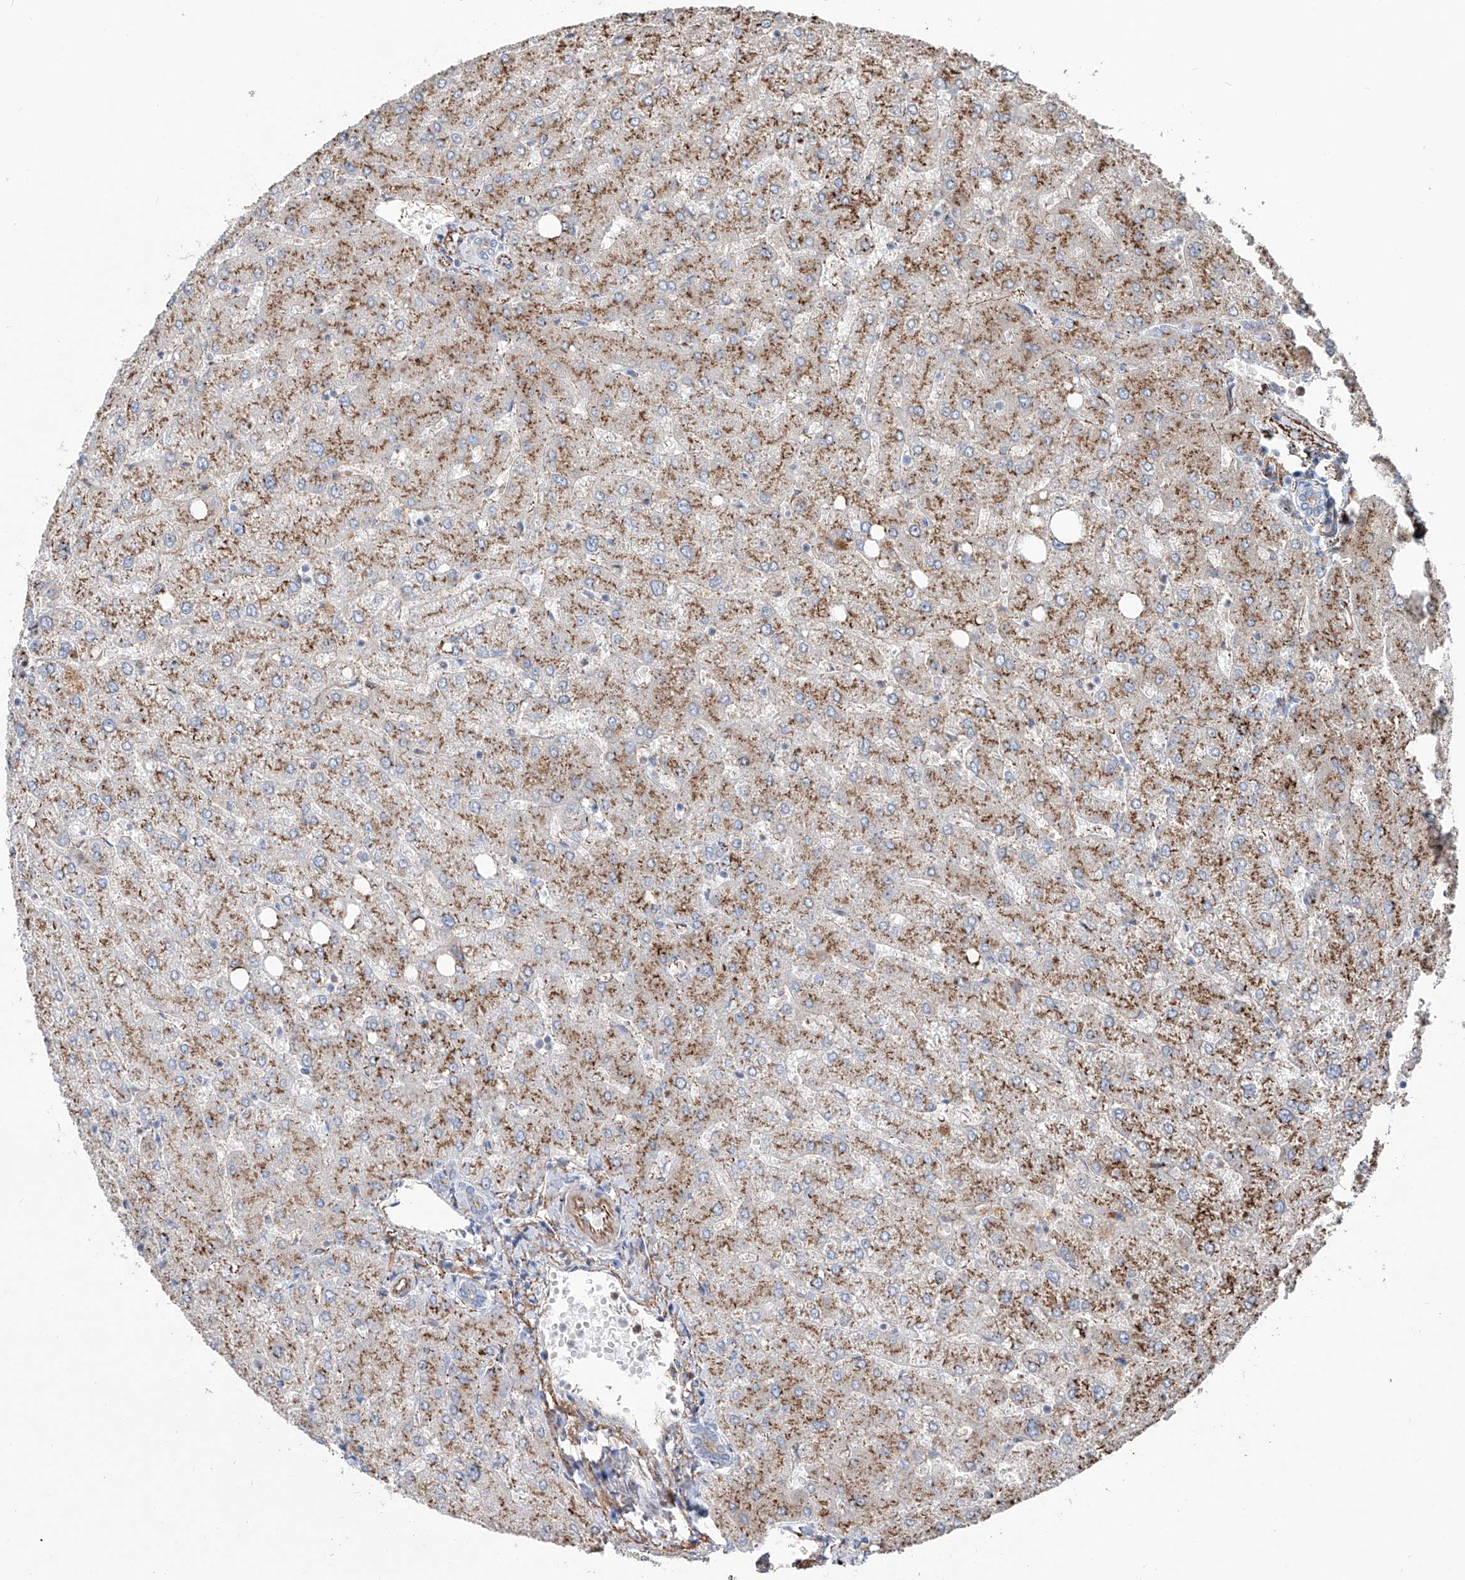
{"staining": {"intensity": "negative", "quantity": "none", "location": "none"}, "tissue": "liver", "cell_type": "Cholangiocytes", "image_type": "normal", "snomed": [{"axis": "morphology", "description": "Normal tissue, NOS"}, {"axis": "topography", "description": "Liver"}], "caption": "Immunohistochemistry (IHC) image of unremarkable liver stained for a protein (brown), which demonstrates no positivity in cholangiocytes. (DAB (3,3'-diaminobenzidine) immunohistochemistry with hematoxylin counter stain).", "gene": "CDH5", "patient": {"sex": "female", "age": 54}}